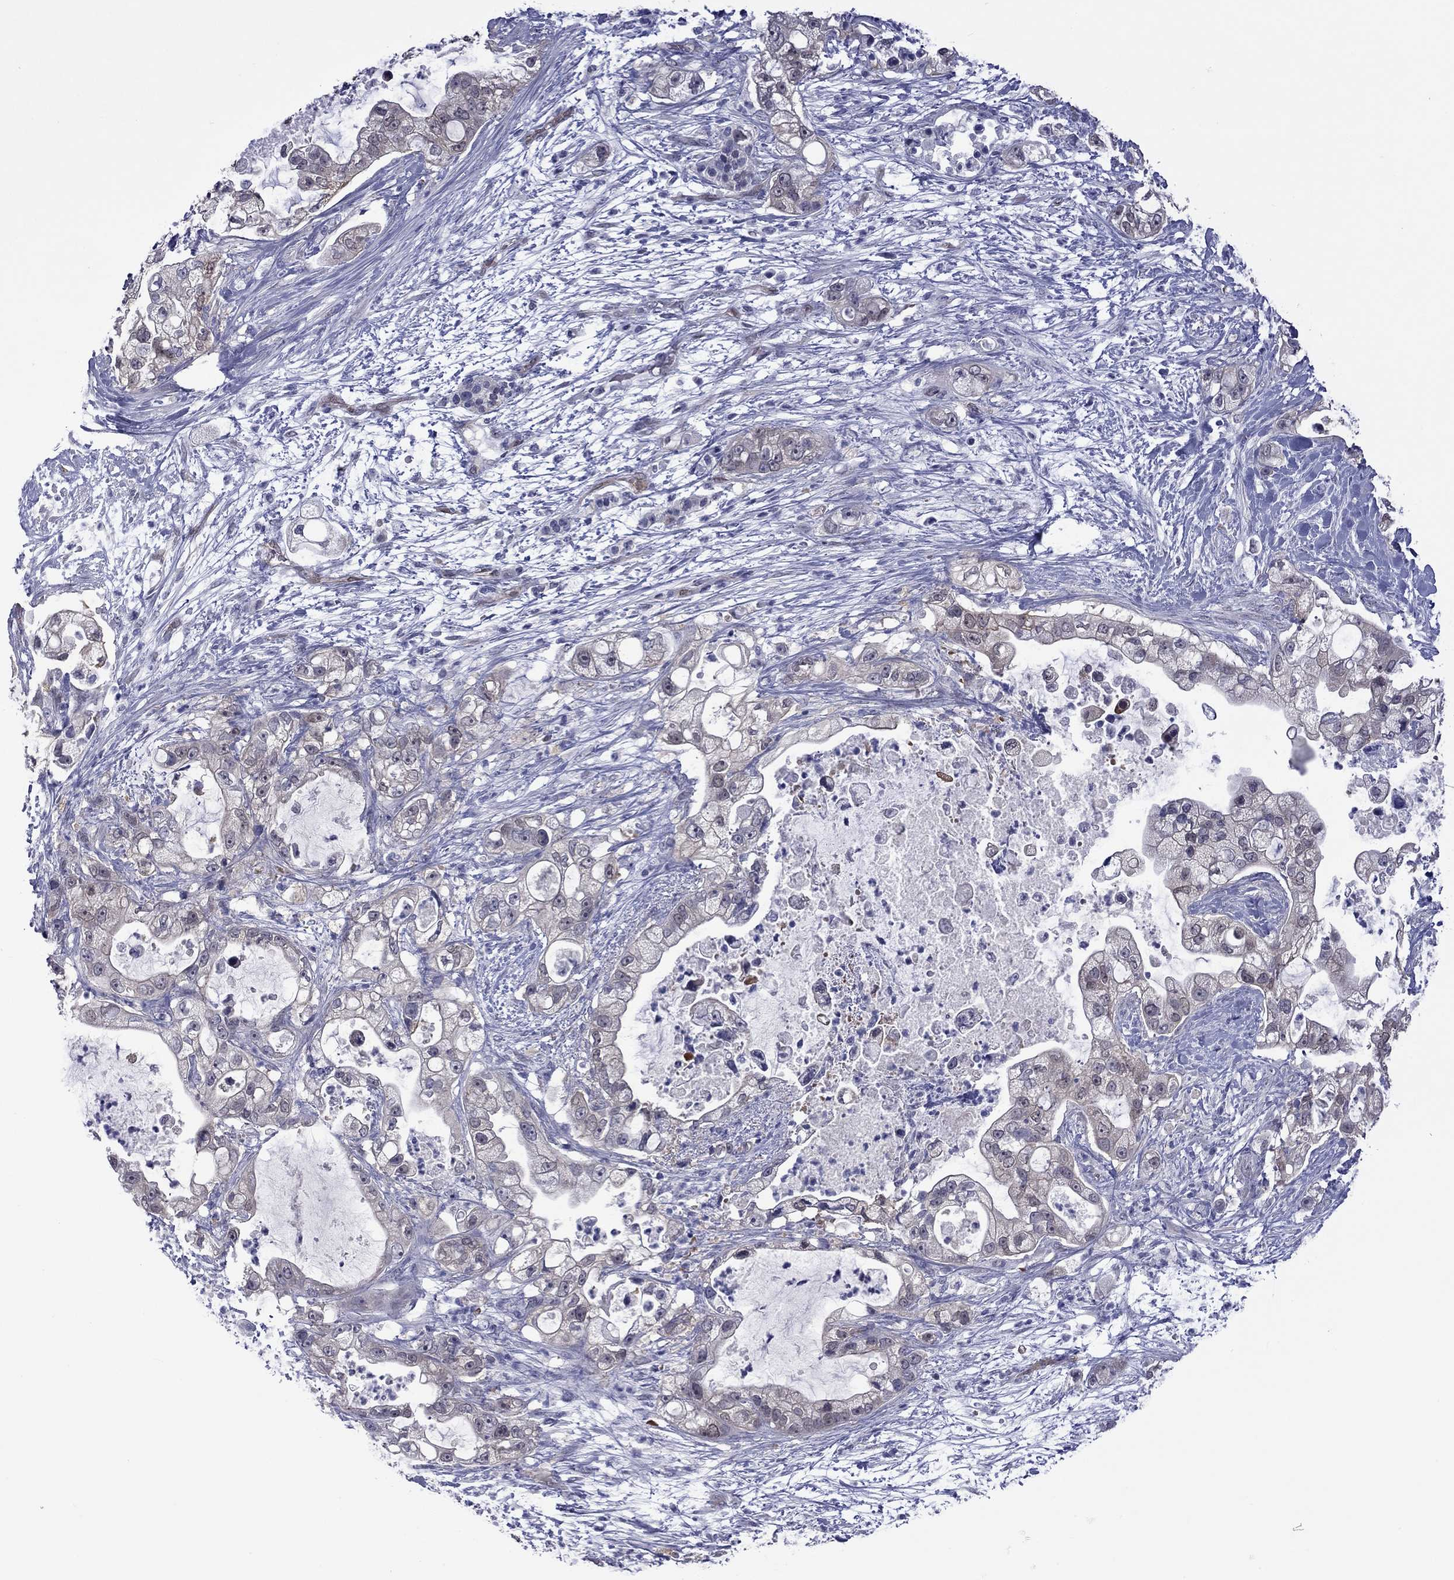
{"staining": {"intensity": "negative", "quantity": "none", "location": "none"}, "tissue": "pancreatic cancer", "cell_type": "Tumor cells", "image_type": "cancer", "snomed": [{"axis": "morphology", "description": "Adenocarcinoma, NOS"}, {"axis": "topography", "description": "Pancreas"}], "caption": "Tumor cells show no significant protein expression in pancreatic cancer (adenocarcinoma).", "gene": "CTNNBIP1", "patient": {"sex": "female", "age": 69}}